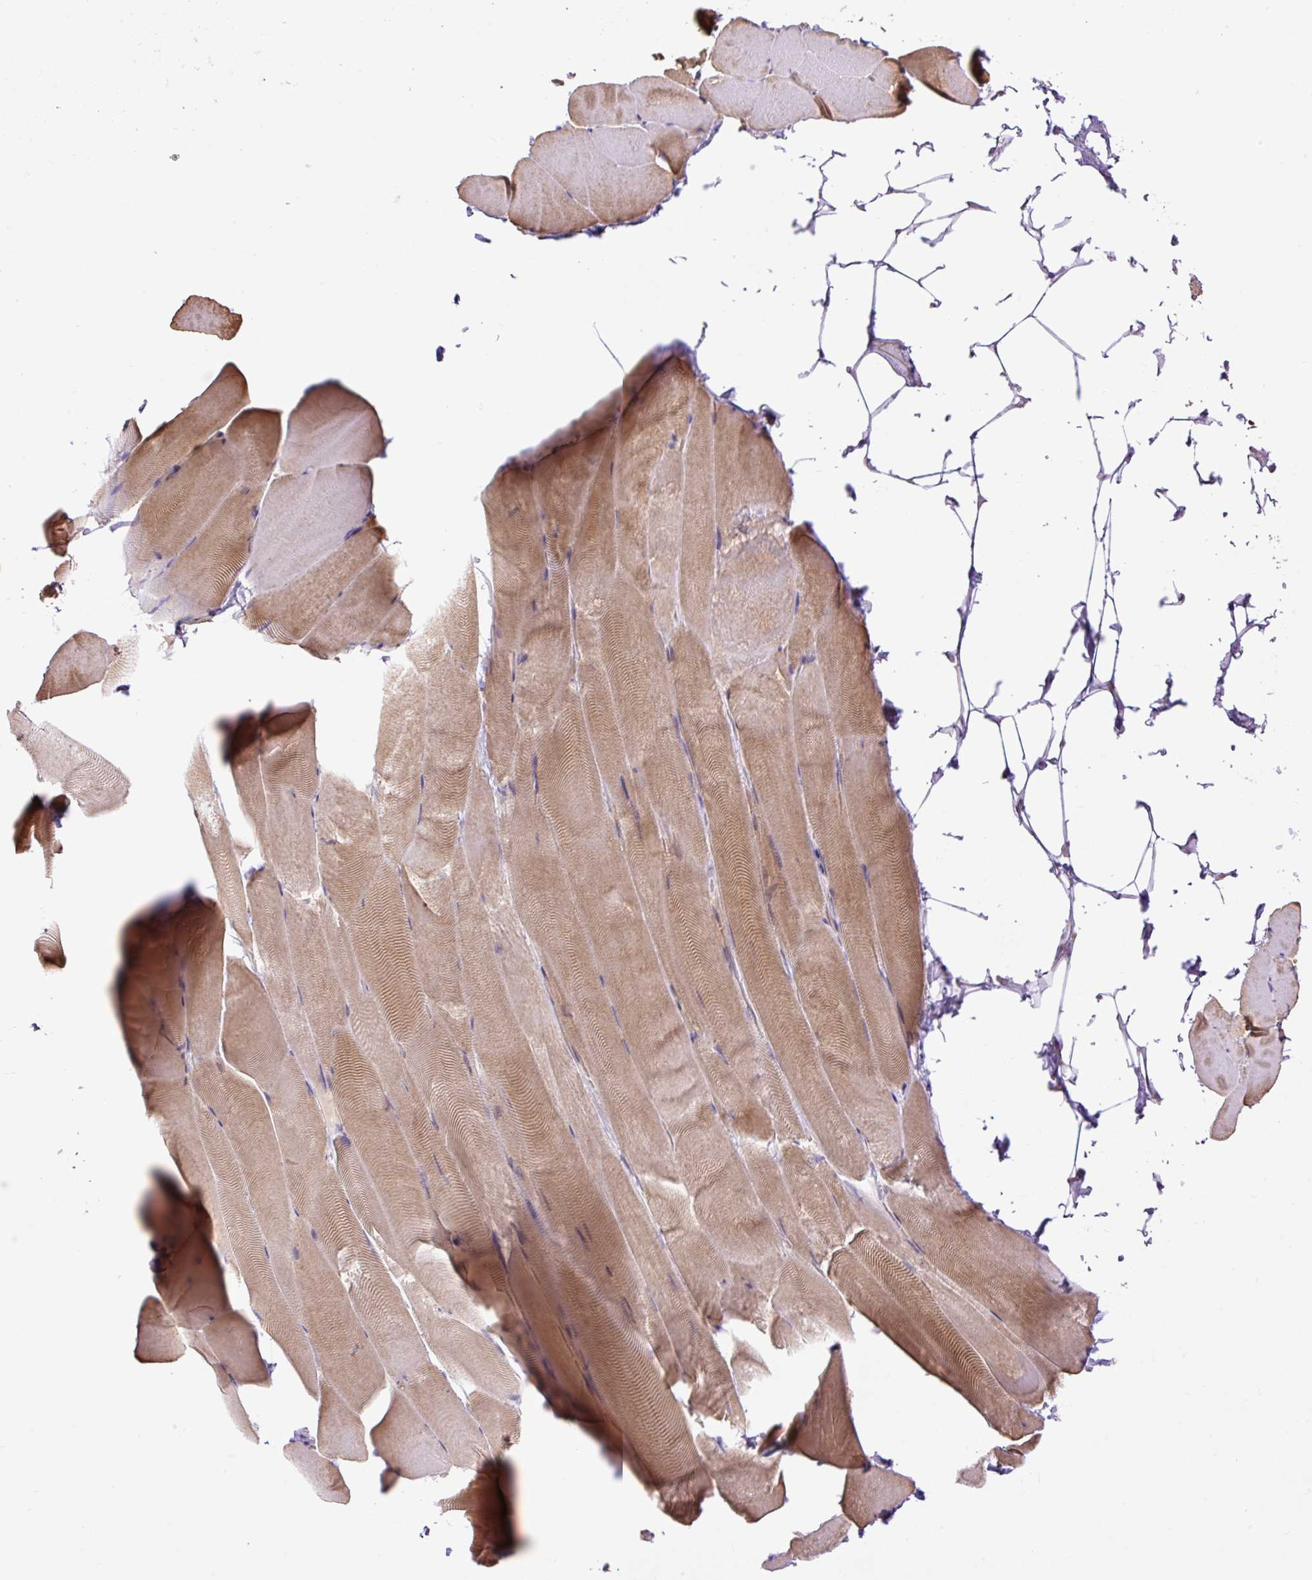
{"staining": {"intensity": "moderate", "quantity": ">75%", "location": "cytoplasmic/membranous"}, "tissue": "skeletal muscle", "cell_type": "Myocytes", "image_type": "normal", "snomed": [{"axis": "morphology", "description": "Normal tissue, NOS"}, {"axis": "topography", "description": "Skeletal muscle"}], "caption": "Protein staining of normal skeletal muscle demonstrates moderate cytoplasmic/membranous positivity in approximately >75% of myocytes.", "gene": "HABP4", "patient": {"sex": "female", "age": 64}}